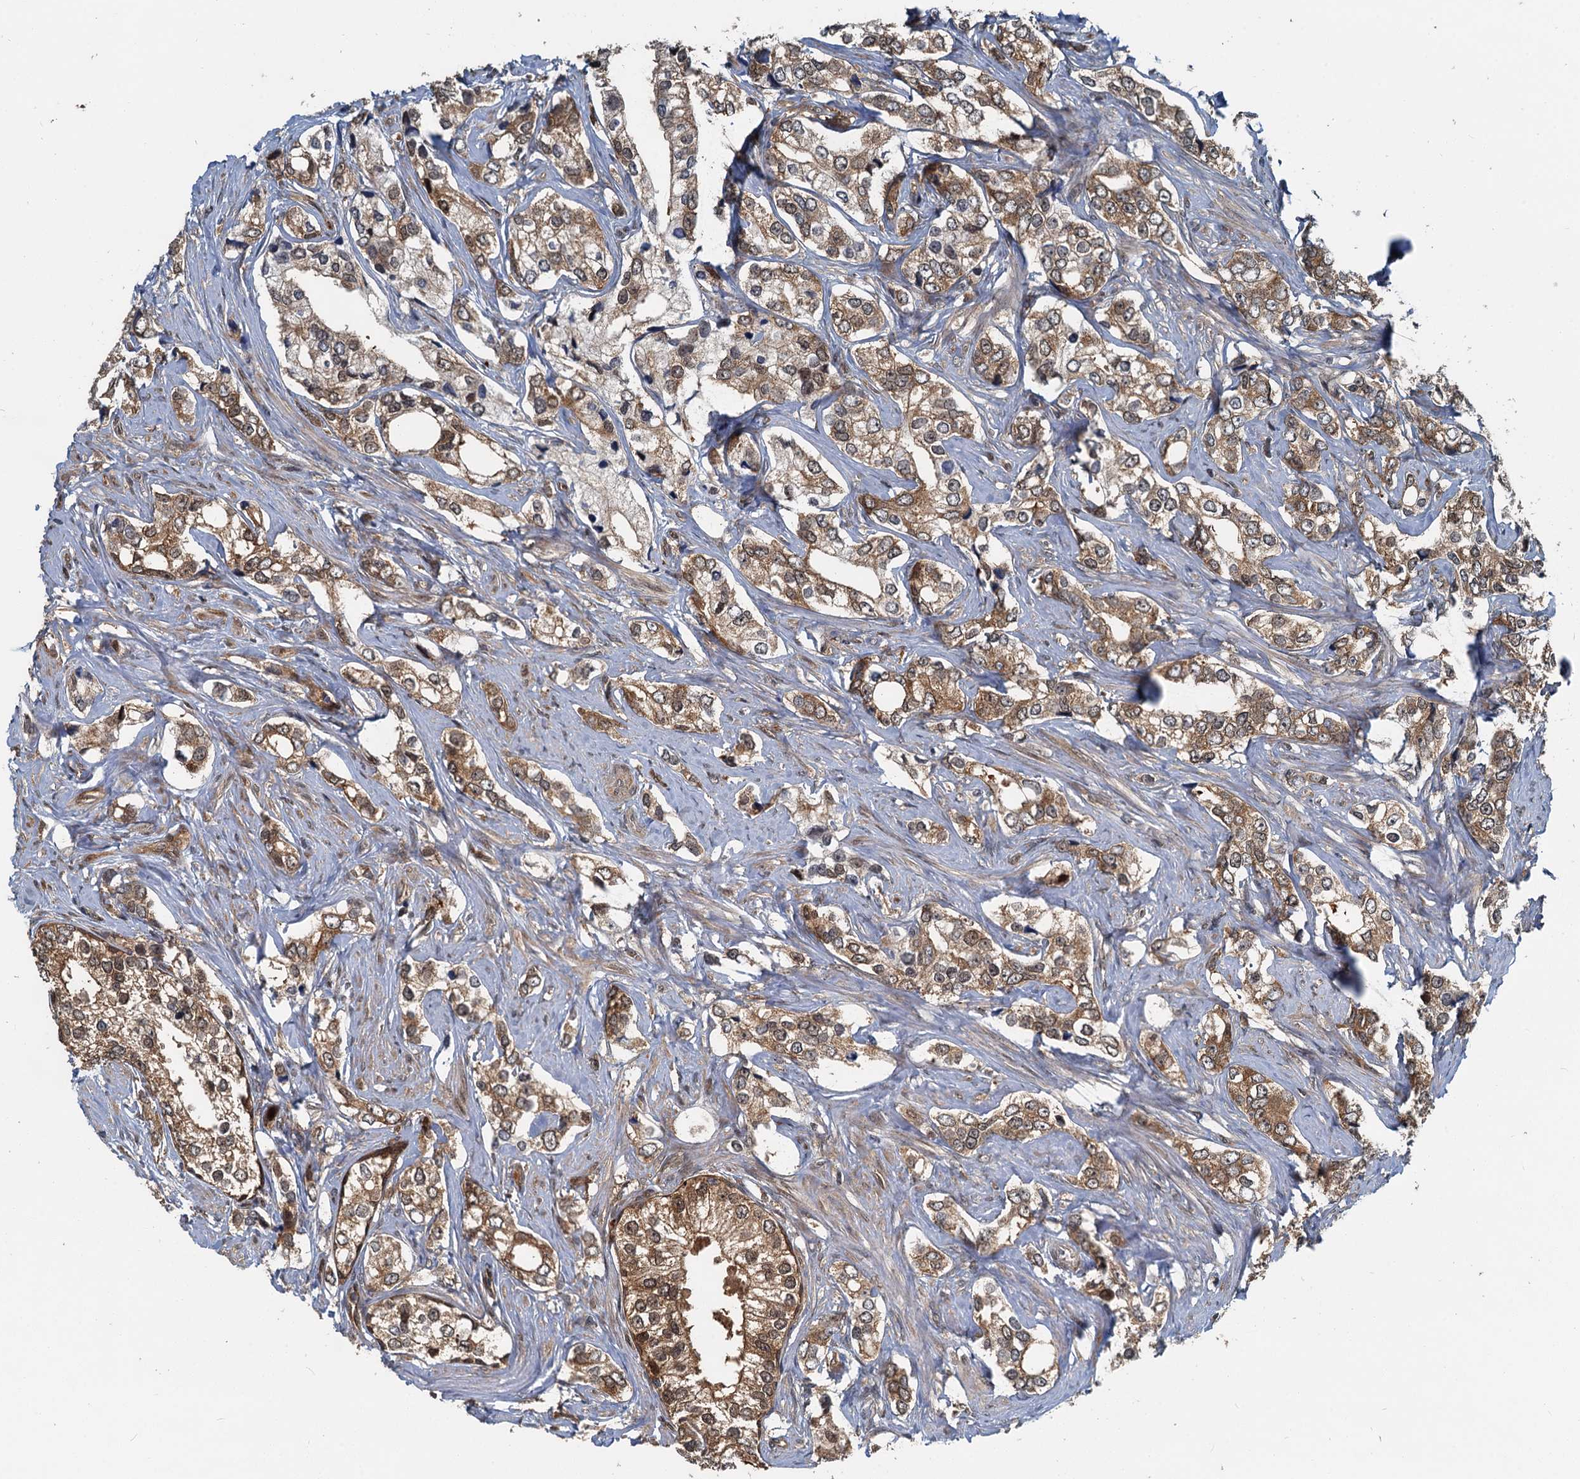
{"staining": {"intensity": "moderate", "quantity": ">75%", "location": "cytoplasmic/membranous"}, "tissue": "prostate cancer", "cell_type": "Tumor cells", "image_type": "cancer", "snomed": [{"axis": "morphology", "description": "Adenocarcinoma, High grade"}, {"axis": "topography", "description": "Prostate"}], "caption": "Protein analysis of high-grade adenocarcinoma (prostate) tissue reveals moderate cytoplasmic/membranous expression in approximately >75% of tumor cells. (Brightfield microscopy of DAB IHC at high magnification).", "gene": "GPI", "patient": {"sex": "male", "age": 66}}